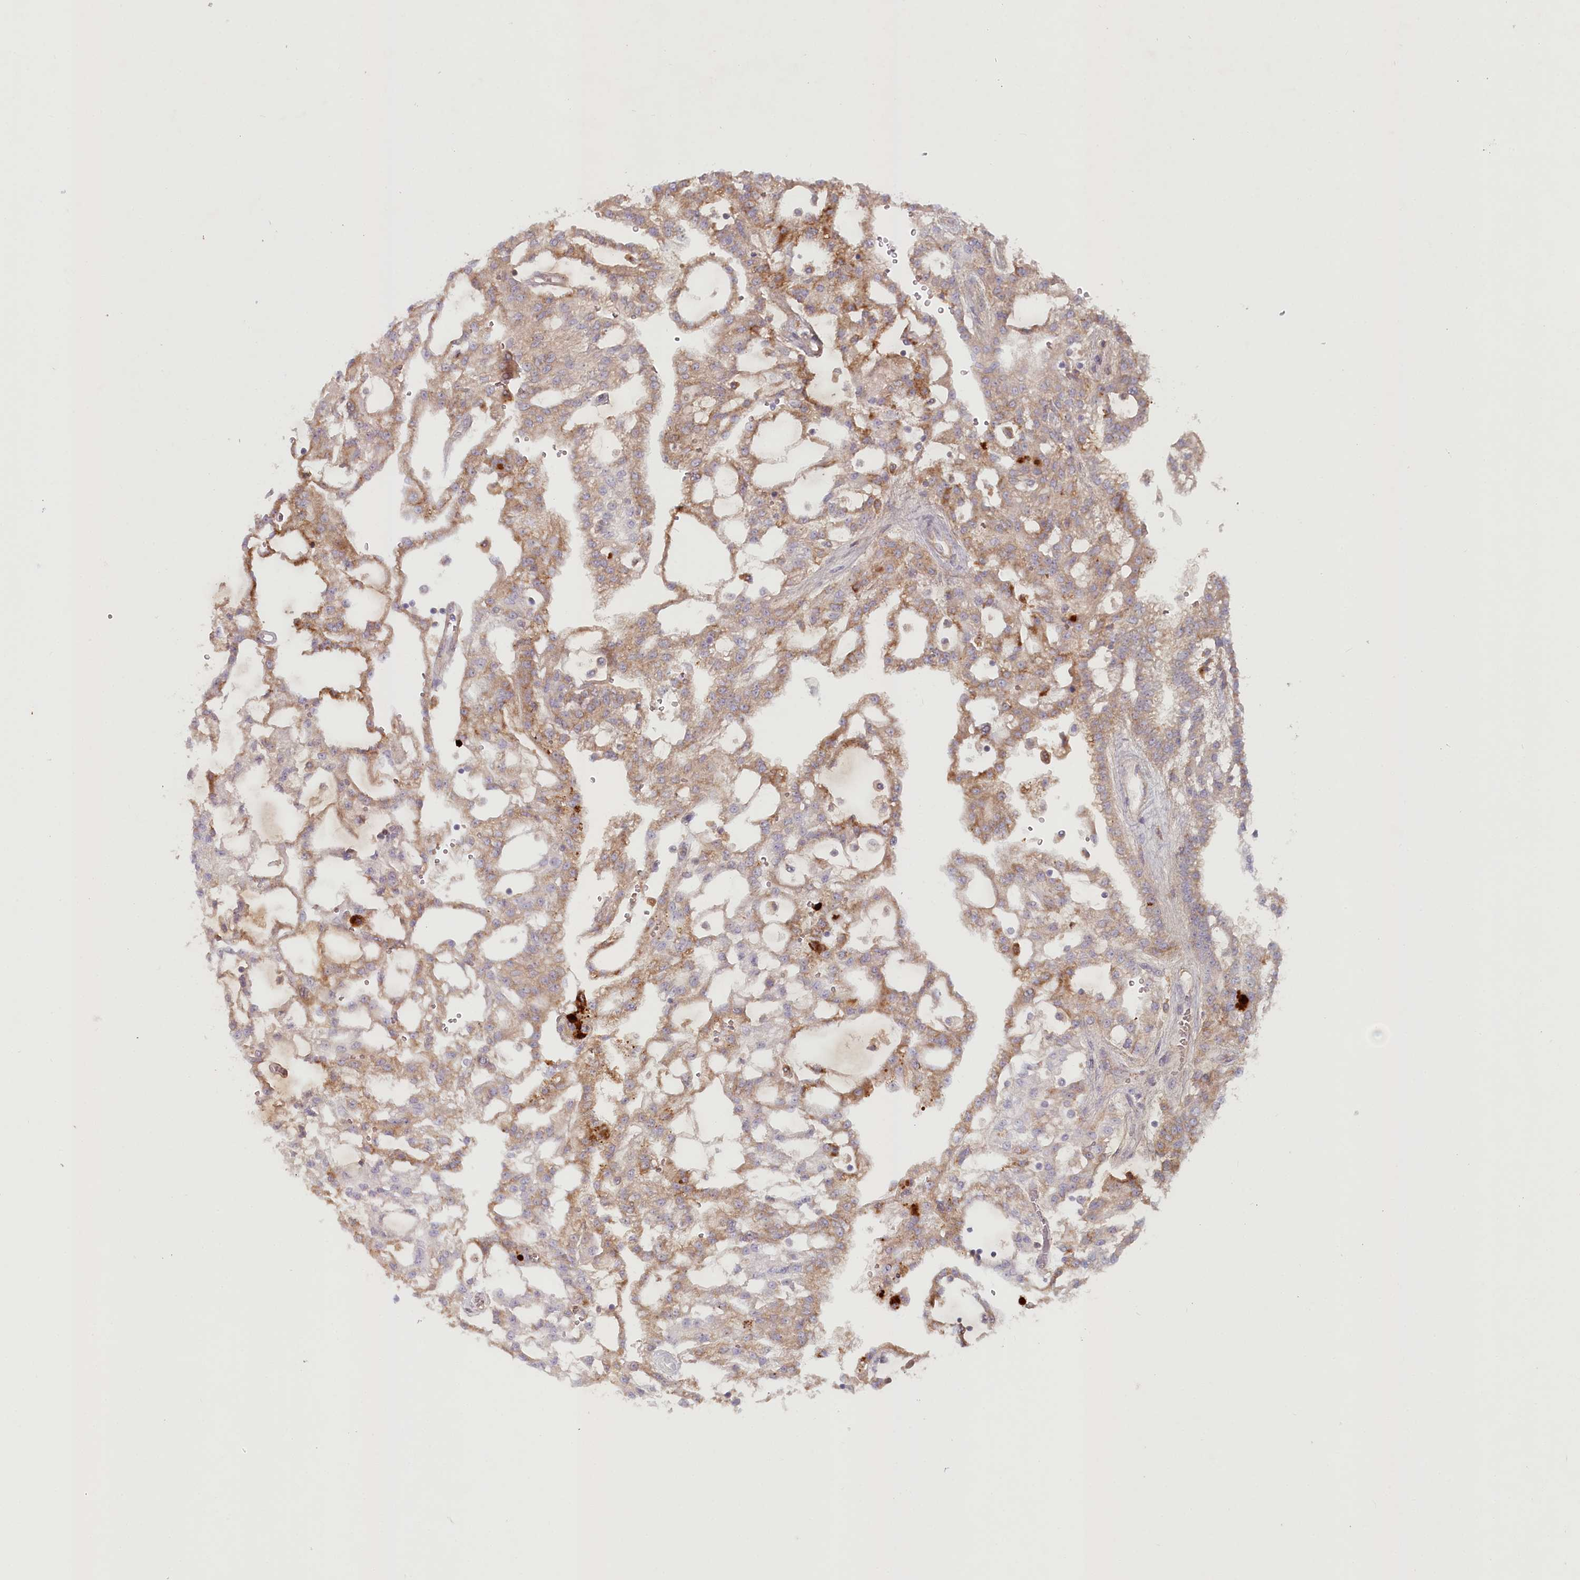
{"staining": {"intensity": "moderate", "quantity": "25%-75%", "location": "cytoplasmic/membranous"}, "tissue": "renal cancer", "cell_type": "Tumor cells", "image_type": "cancer", "snomed": [{"axis": "morphology", "description": "Adenocarcinoma, NOS"}, {"axis": "topography", "description": "Kidney"}], "caption": "This is a photomicrograph of immunohistochemistry (IHC) staining of adenocarcinoma (renal), which shows moderate staining in the cytoplasmic/membranous of tumor cells.", "gene": "PSAPL1", "patient": {"sex": "male", "age": 63}}